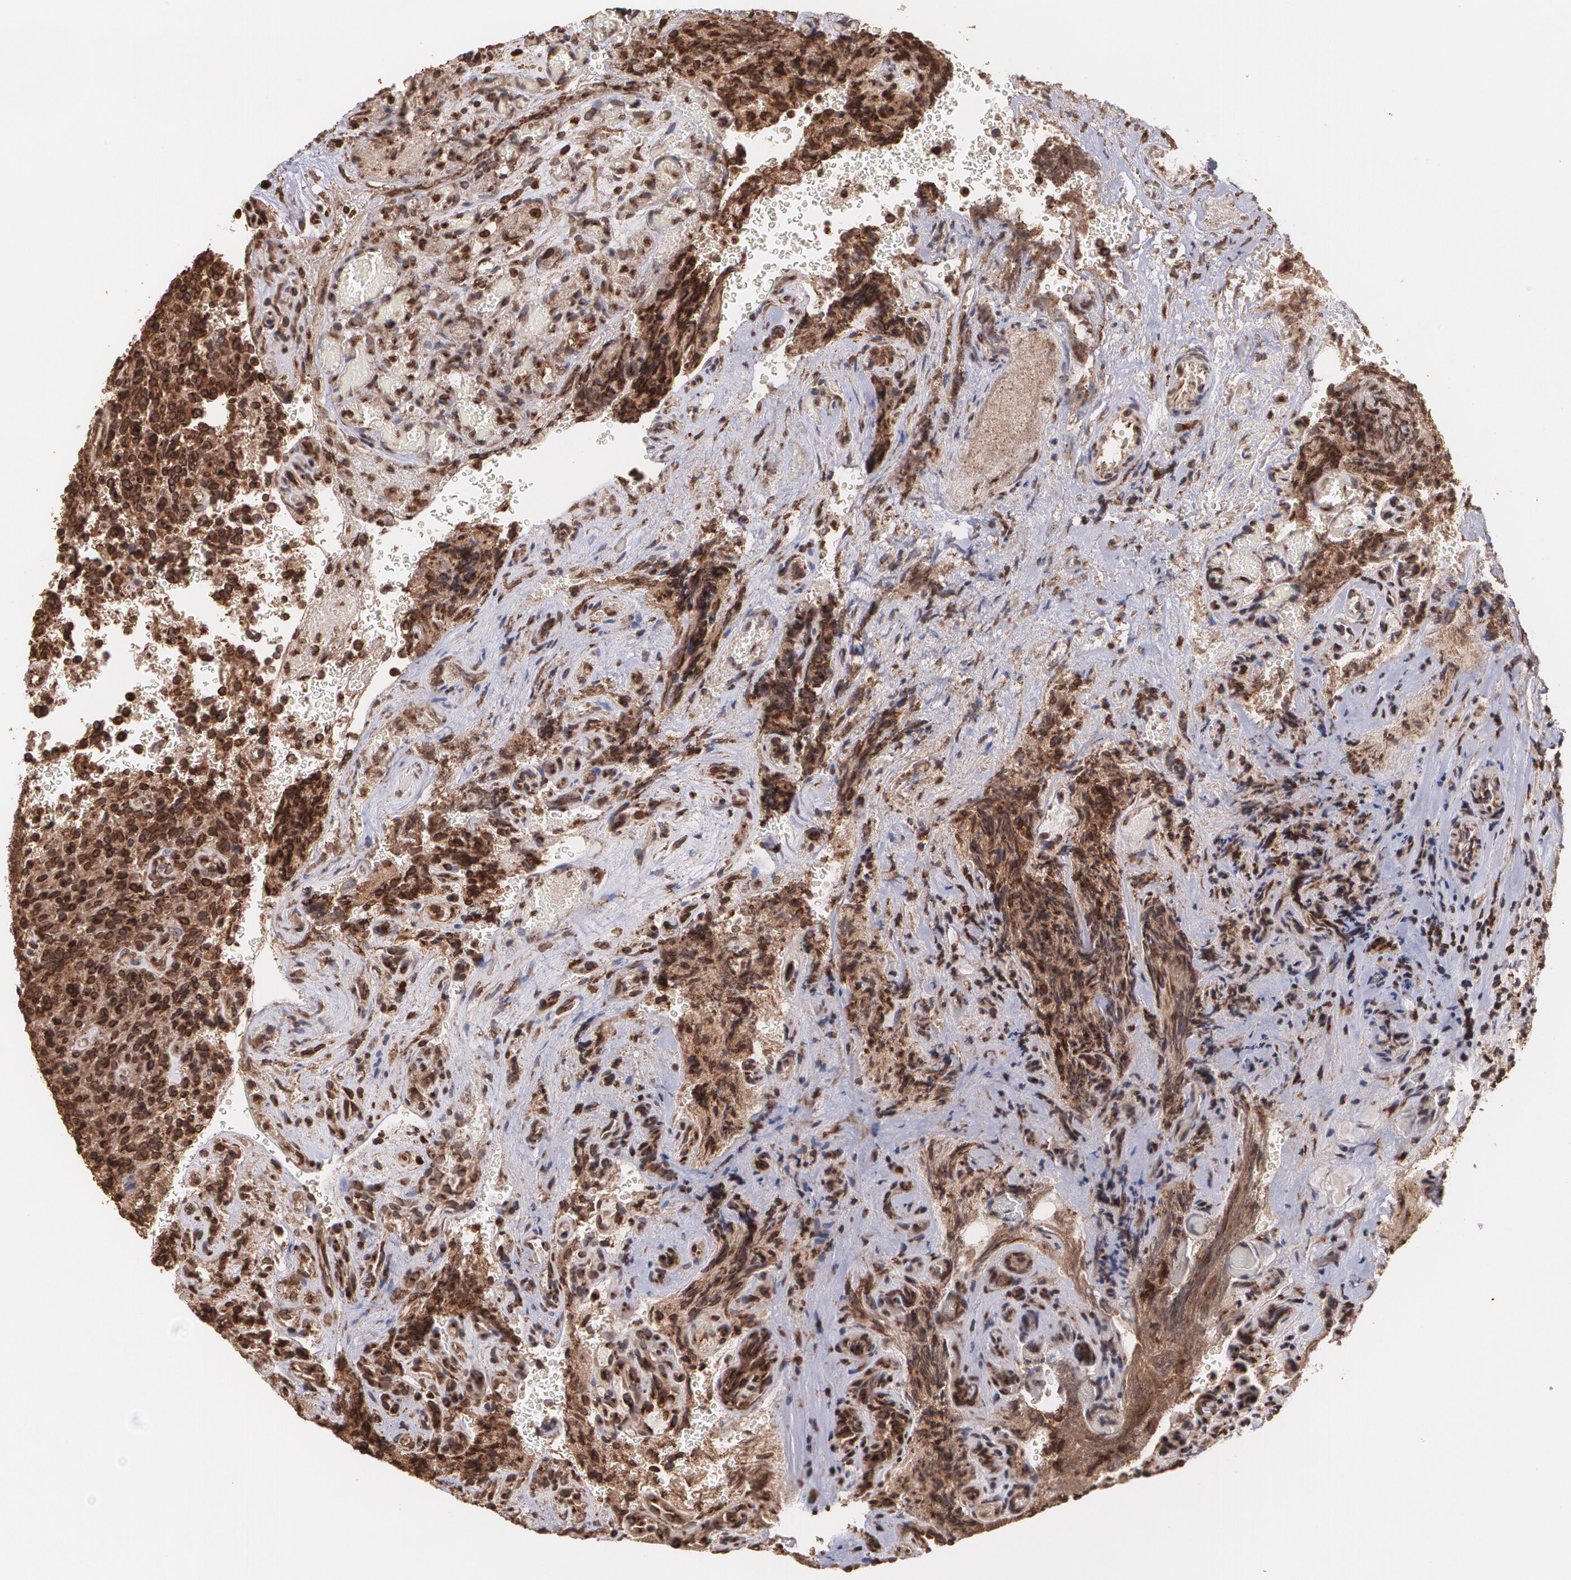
{"staining": {"intensity": "strong", "quantity": ">75%", "location": "cytoplasmic/membranous"}, "tissue": "glioma", "cell_type": "Tumor cells", "image_type": "cancer", "snomed": [{"axis": "morphology", "description": "Normal tissue, NOS"}, {"axis": "morphology", "description": "Glioma, malignant, High grade"}, {"axis": "topography", "description": "Cerebral cortex"}], "caption": "A brown stain shows strong cytoplasmic/membranous expression of a protein in human glioma tumor cells.", "gene": "TRIP11", "patient": {"sex": "male", "age": 56}}